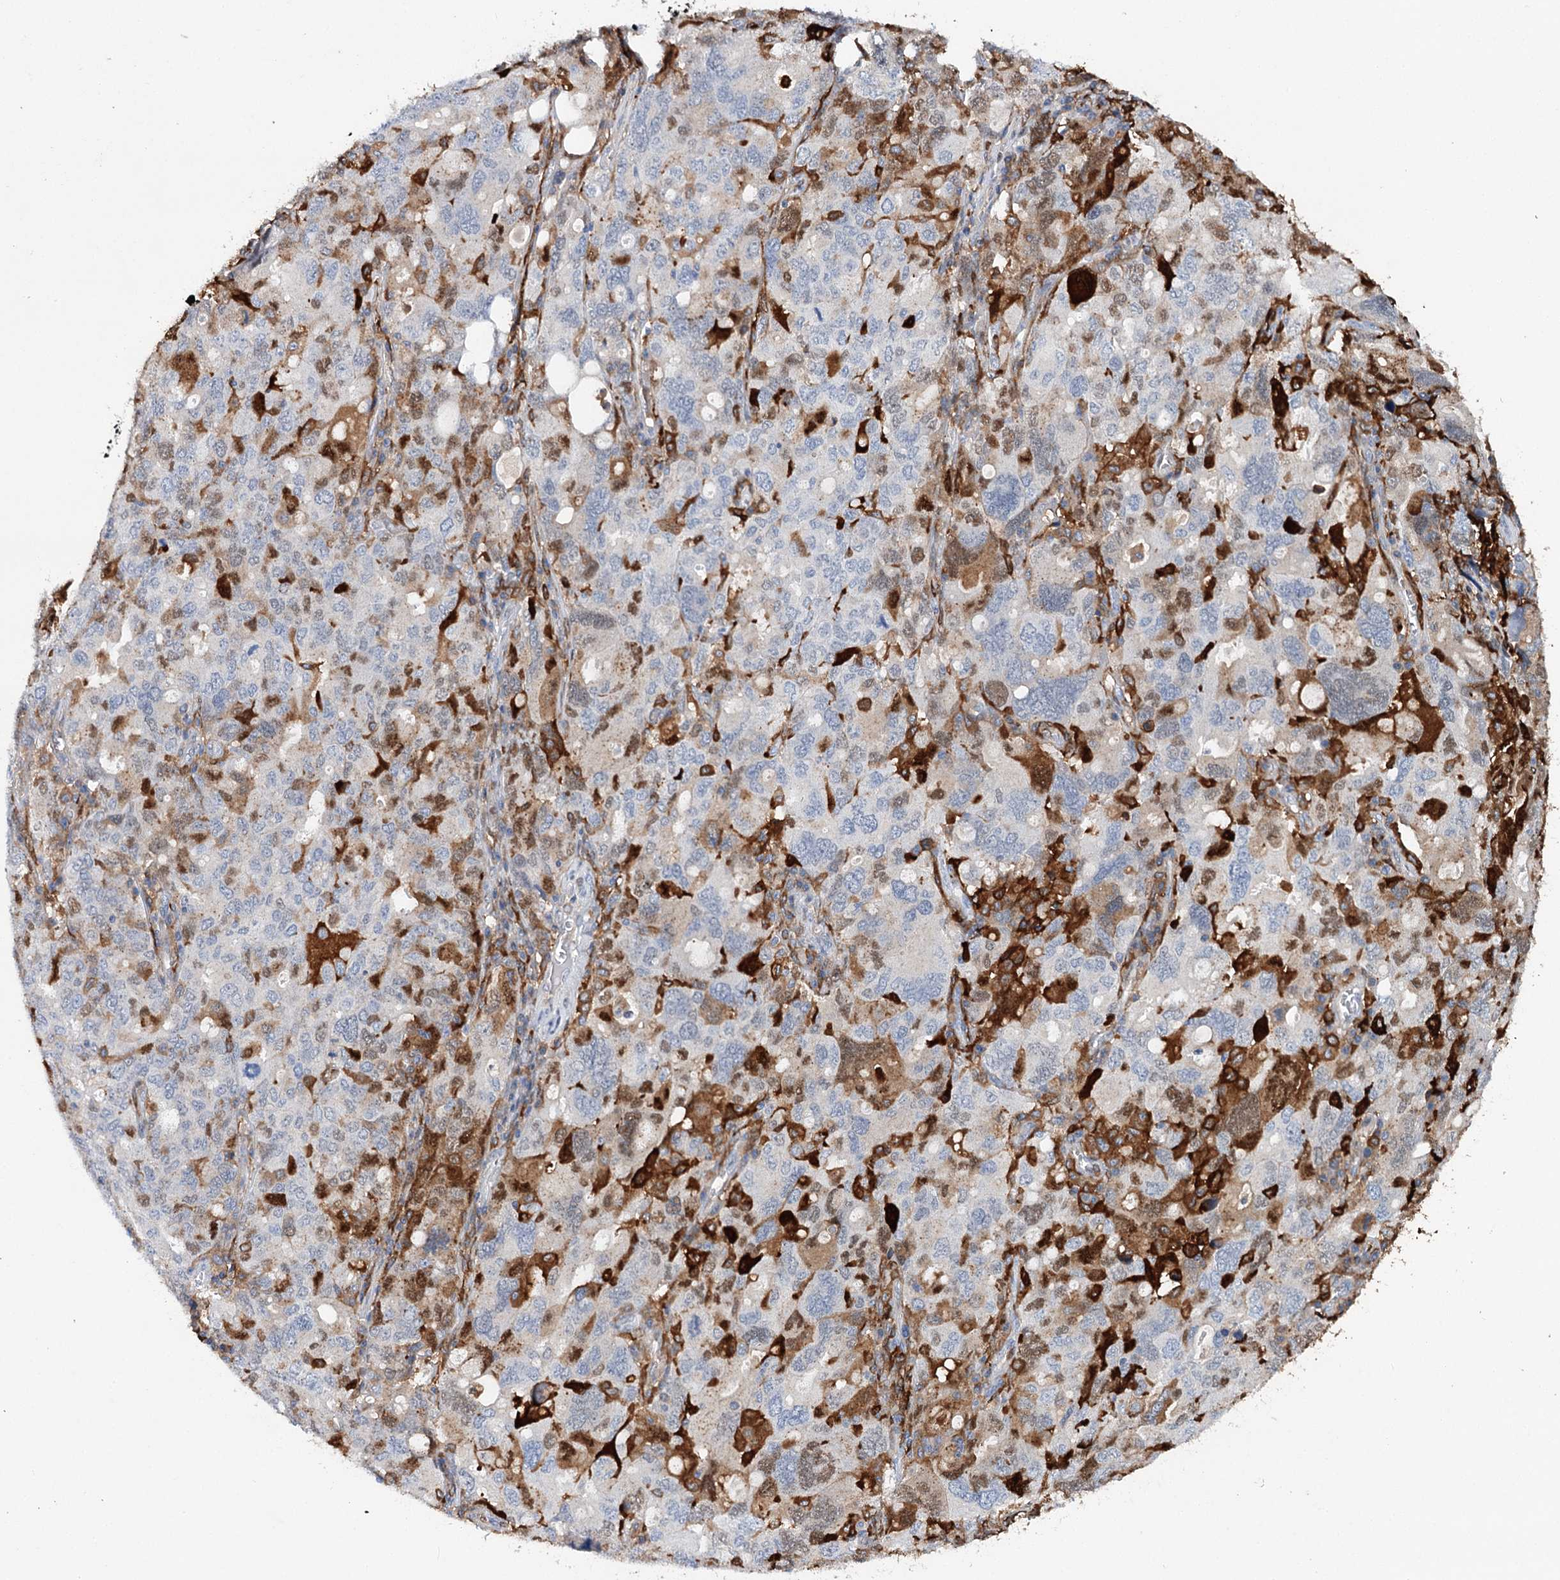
{"staining": {"intensity": "negative", "quantity": "none", "location": "none"}, "tissue": "ovarian cancer", "cell_type": "Tumor cells", "image_type": "cancer", "snomed": [{"axis": "morphology", "description": "Carcinoma, endometroid"}, {"axis": "topography", "description": "Ovary"}], "caption": "Tumor cells are negative for brown protein staining in ovarian endometroid carcinoma.", "gene": "CFAP46", "patient": {"sex": "female", "age": 62}}